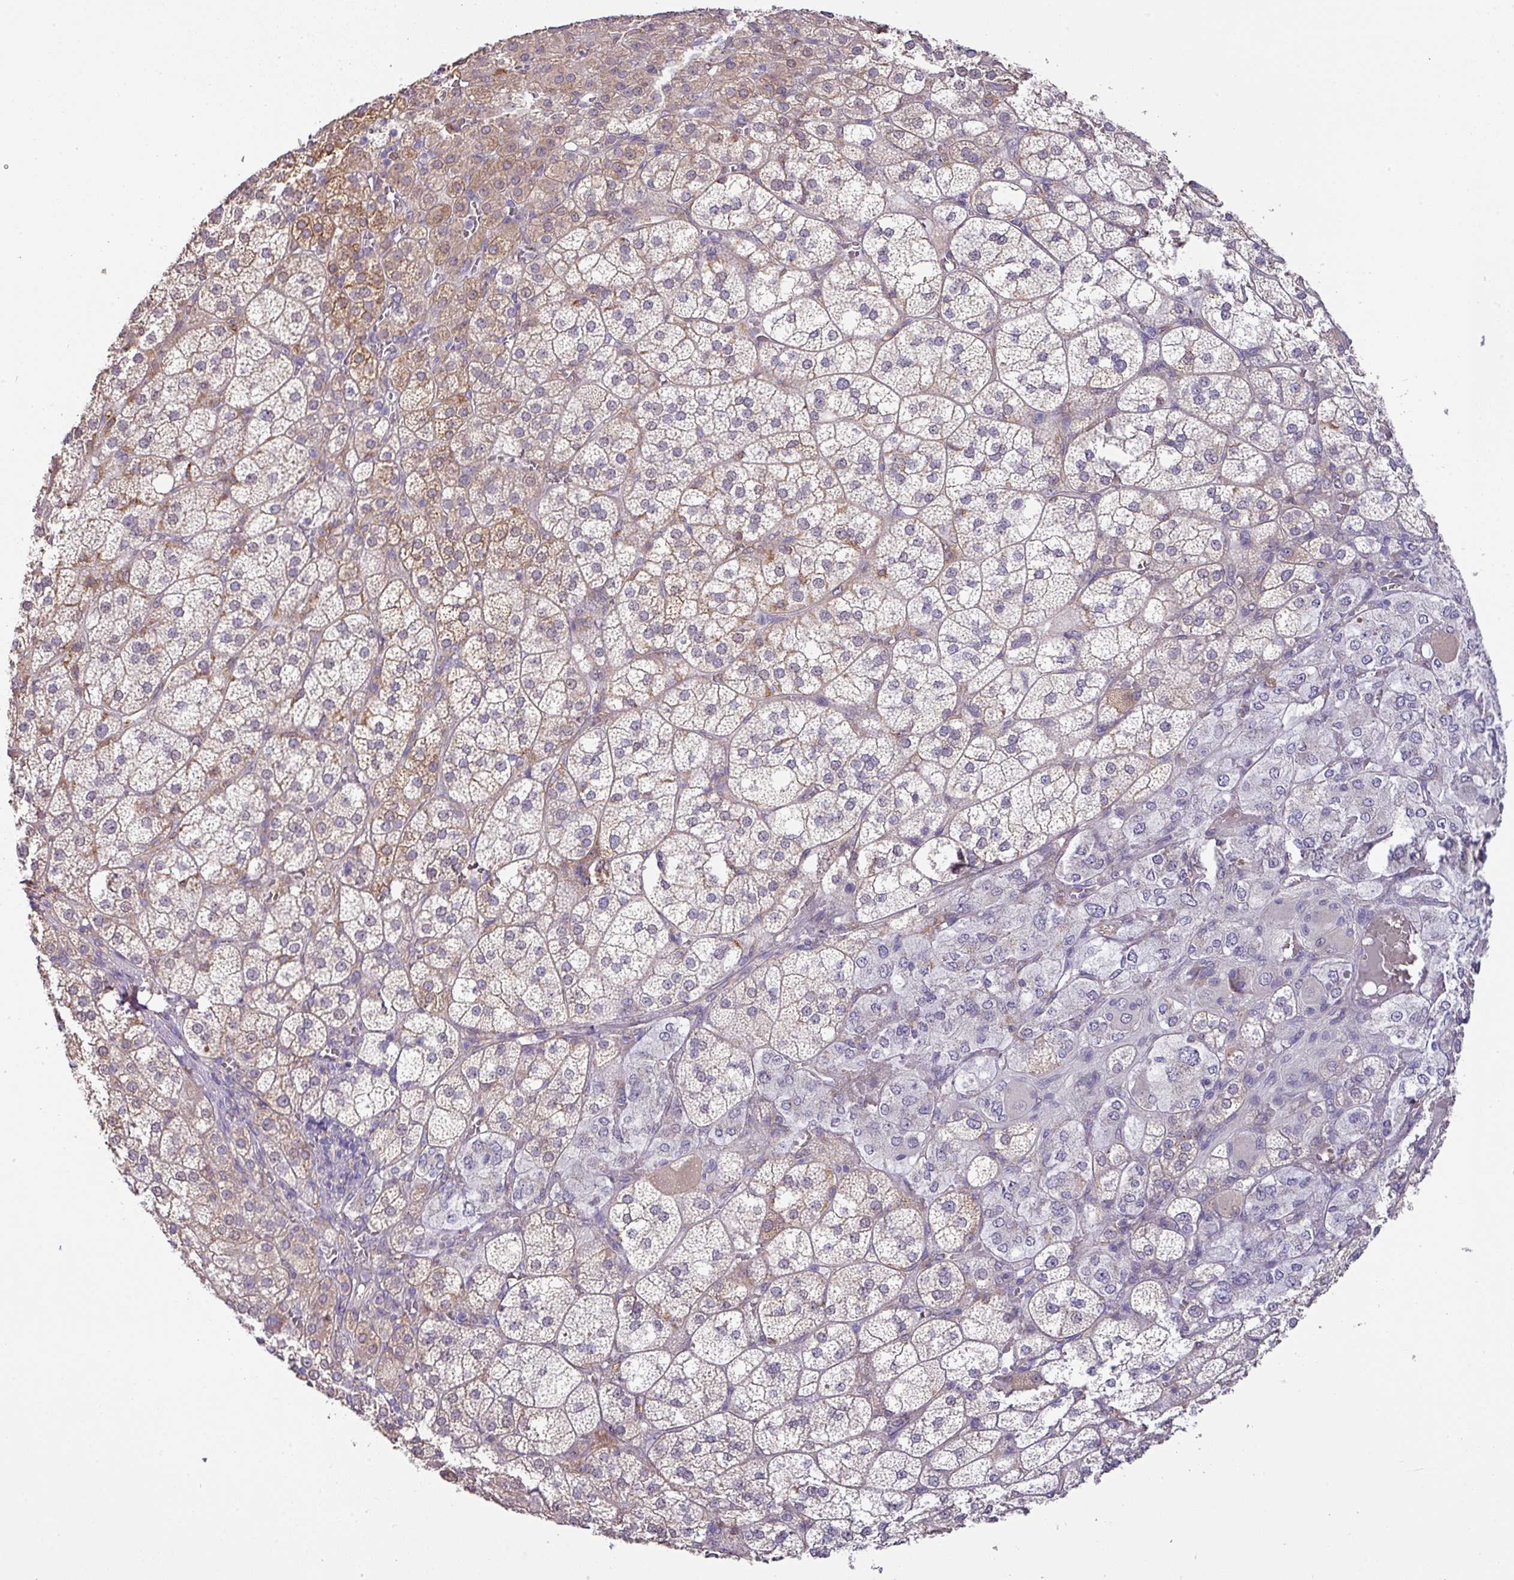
{"staining": {"intensity": "moderate", "quantity": "25%-75%", "location": "cytoplasmic/membranous"}, "tissue": "adrenal gland", "cell_type": "Glandular cells", "image_type": "normal", "snomed": [{"axis": "morphology", "description": "Normal tissue, NOS"}, {"axis": "topography", "description": "Adrenal gland"}], "caption": "A brown stain shows moderate cytoplasmic/membranous expression of a protein in glandular cells of unremarkable adrenal gland. (Brightfield microscopy of DAB IHC at high magnification).", "gene": "GCNT7", "patient": {"sex": "female", "age": 60}}